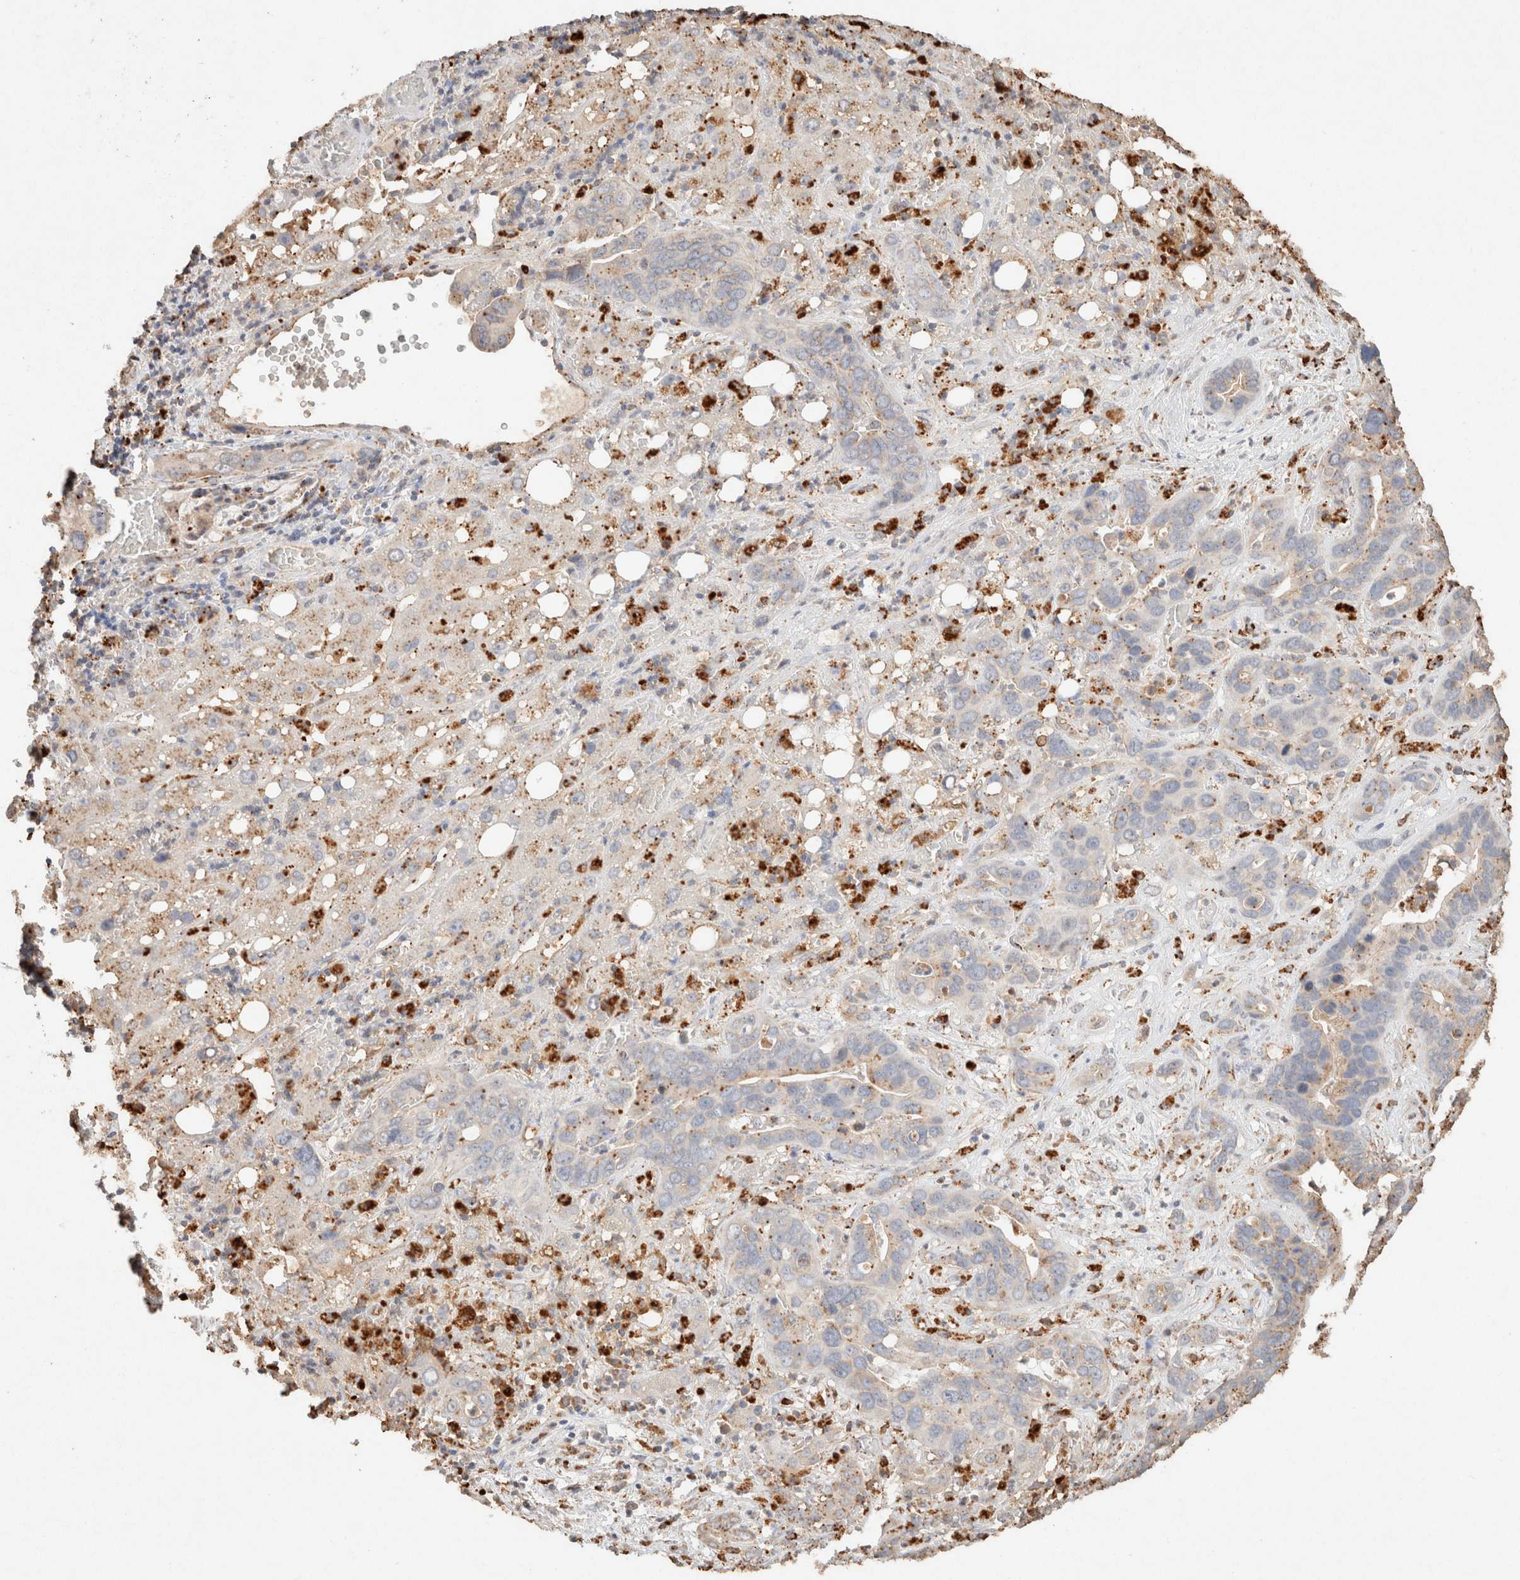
{"staining": {"intensity": "weak", "quantity": "25%-75%", "location": "cytoplasmic/membranous"}, "tissue": "liver cancer", "cell_type": "Tumor cells", "image_type": "cancer", "snomed": [{"axis": "morphology", "description": "Cholangiocarcinoma"}, {"axis": "topography", "description": "Liver"}], "caption": "Protein staining exhibits weak cytoplasmic/membranous positivity in about 25%-75% of tumor cells in liver cancer (cholangiocarcinoma).", "gene": "CTSC", "patient": {"sex": "female", "age": 65}}